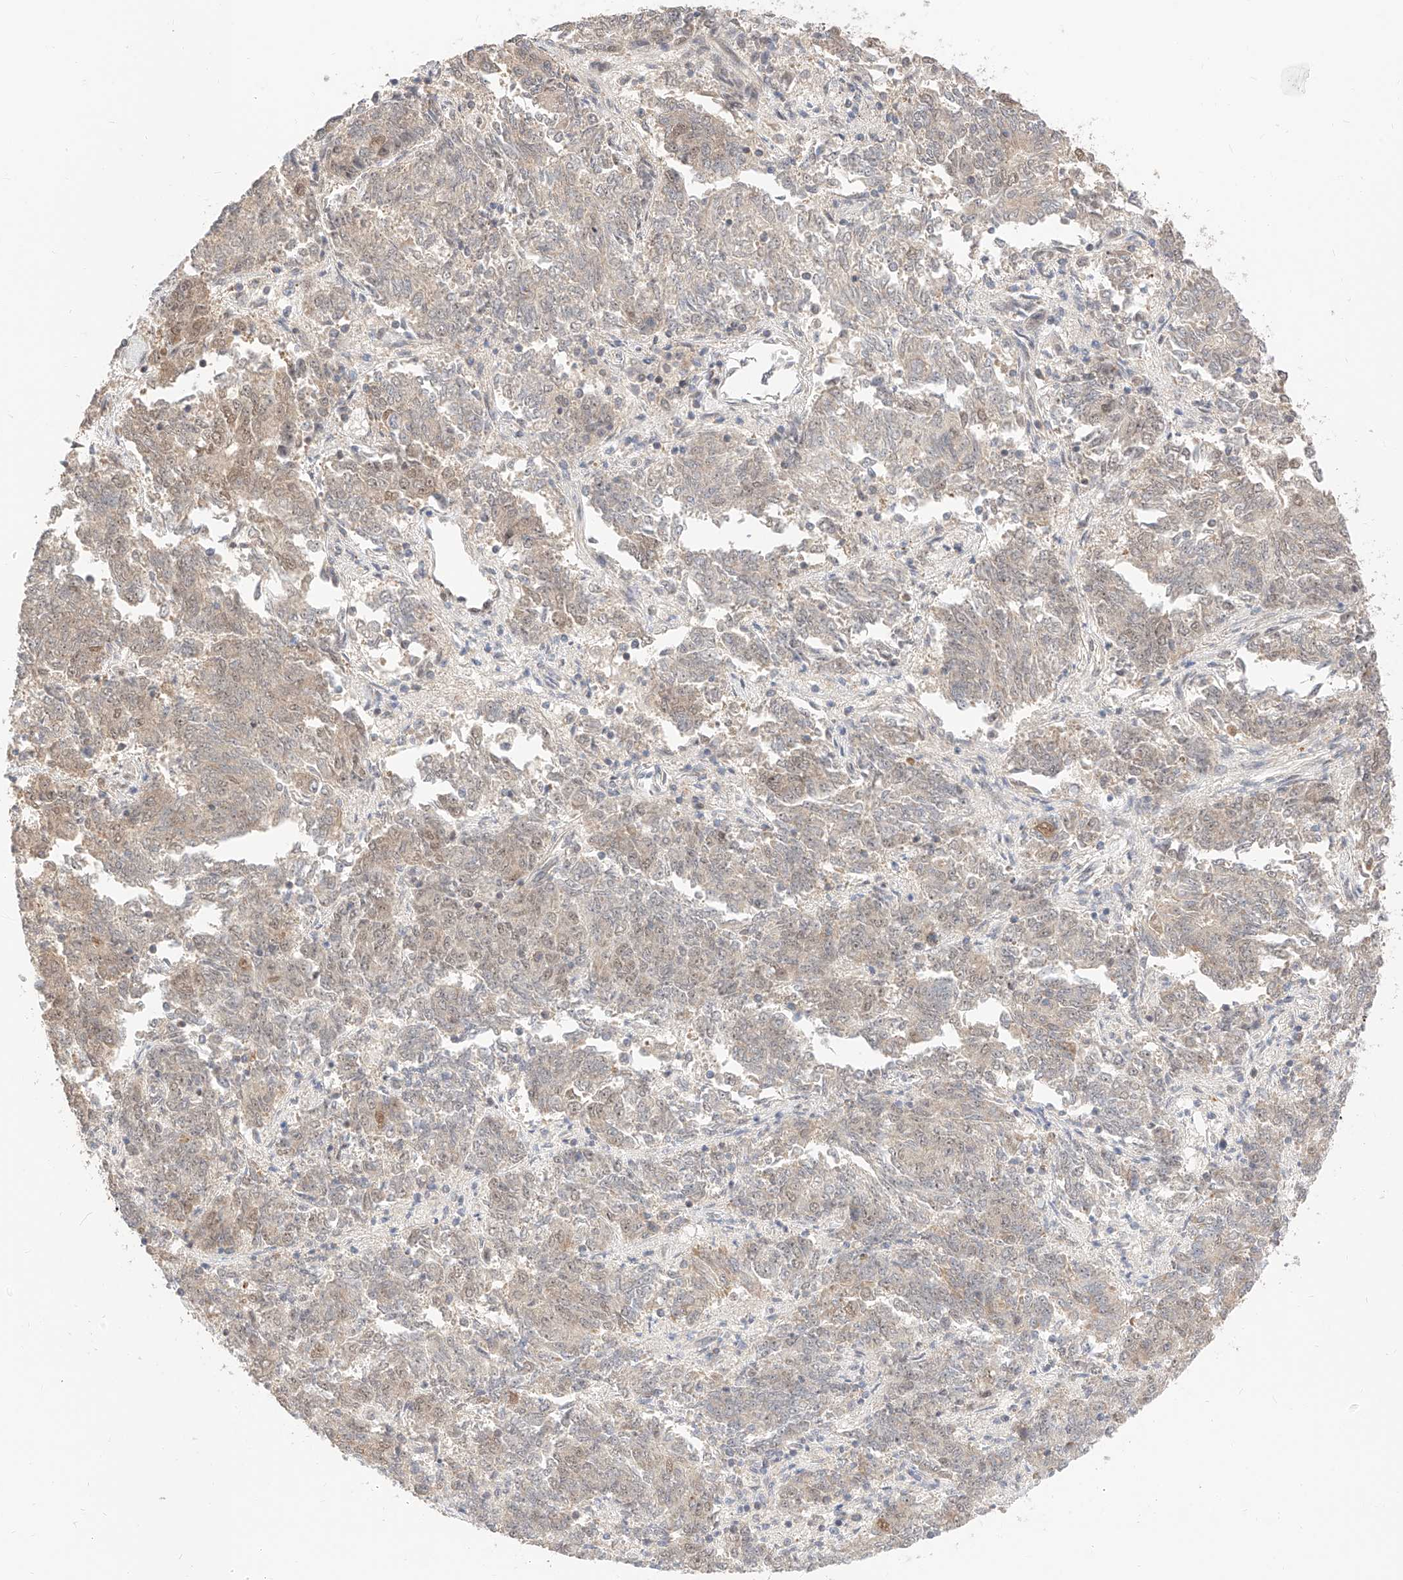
{"staining": {"intensity": "moderate", "quantity": "25%-75%", "location": "cytoplasmic/membranous,nuclear"}, "tissue": "endometrial cancer", "cell_type": "Tumor cells", "image_type": "cancer", "snomed": [{"axis": "morphology", "description": "Adenocarcinoma, NOS"}, {"axis": "topography", "description": "Endometrium"}], "caption": "Protein expression analysis of human endometrial cancer (adenocarcinoma) reveals moderate cytoplasmic/membranous and nuclear positivity in approximately 25%-75% of tumor cells.", "gene": "EIF4H", "patient": {"sex": "female", "age": 80}}